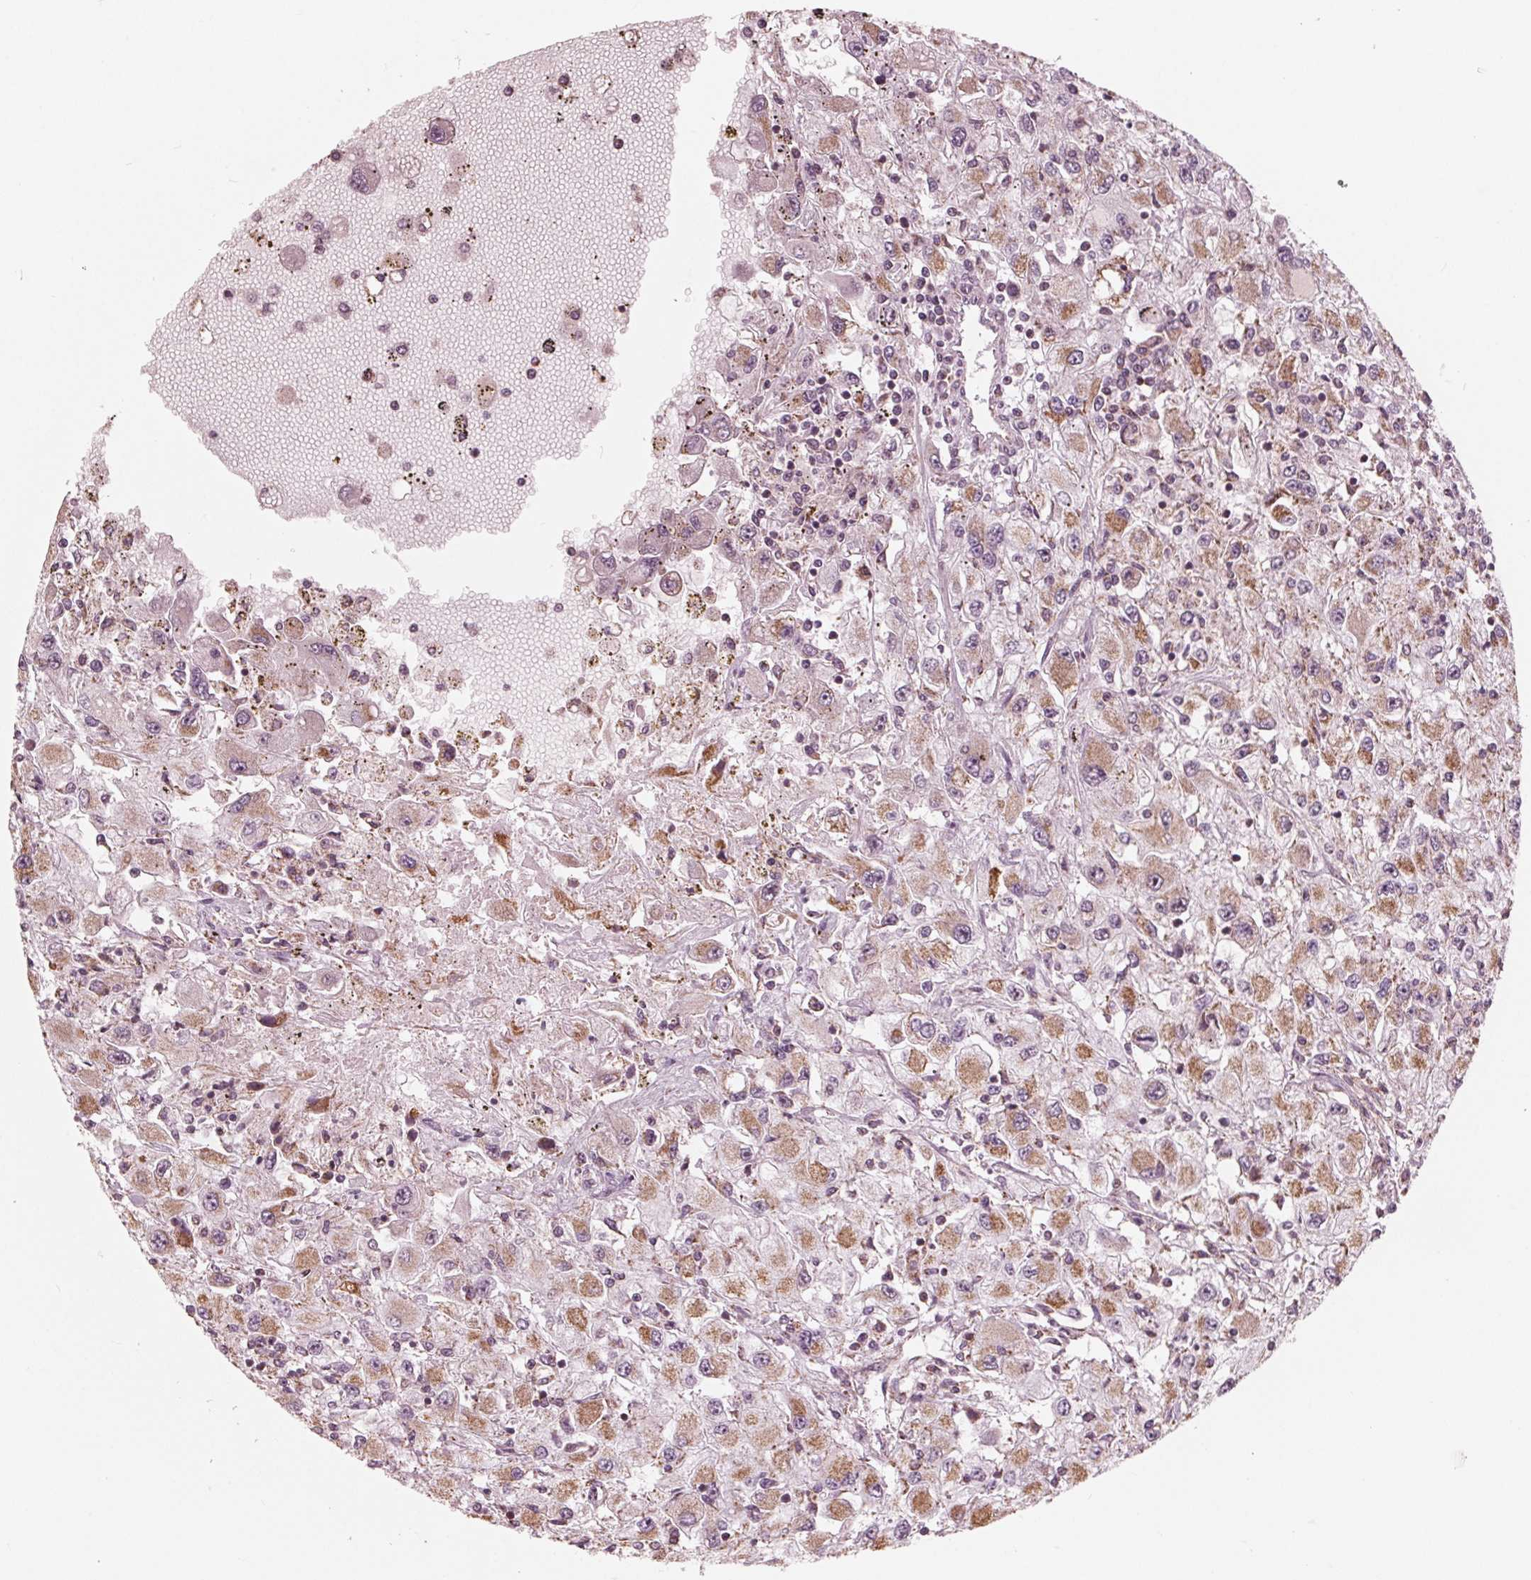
{"staining": {"intensity": "moderate", "quantity": "25%-75%", "location": "cytoplasmic/membranous"}, "tissue": "renal cancer", "cell_type": "Tumor cells", "image_type": "cancer", "snomed": [{"axis": "morphology", "description": "Adenocarcinoma, NOS"}, {"axis": "topography", "description": "Kidney"}], "caption": "Immunohistochemical staining of human renal cancer shows medium levels of moderate cytoplasmic/membranous staining in about 25%-75% of tumor cells. The staining was performed using DAB (3,3'-diaminobenzidine), with brown indicating positive protein expression. Nuclei are stained blue with hematoxylin.", "gene": "DCAF4L2", "patient": {"sex": "female", "age": 67}}